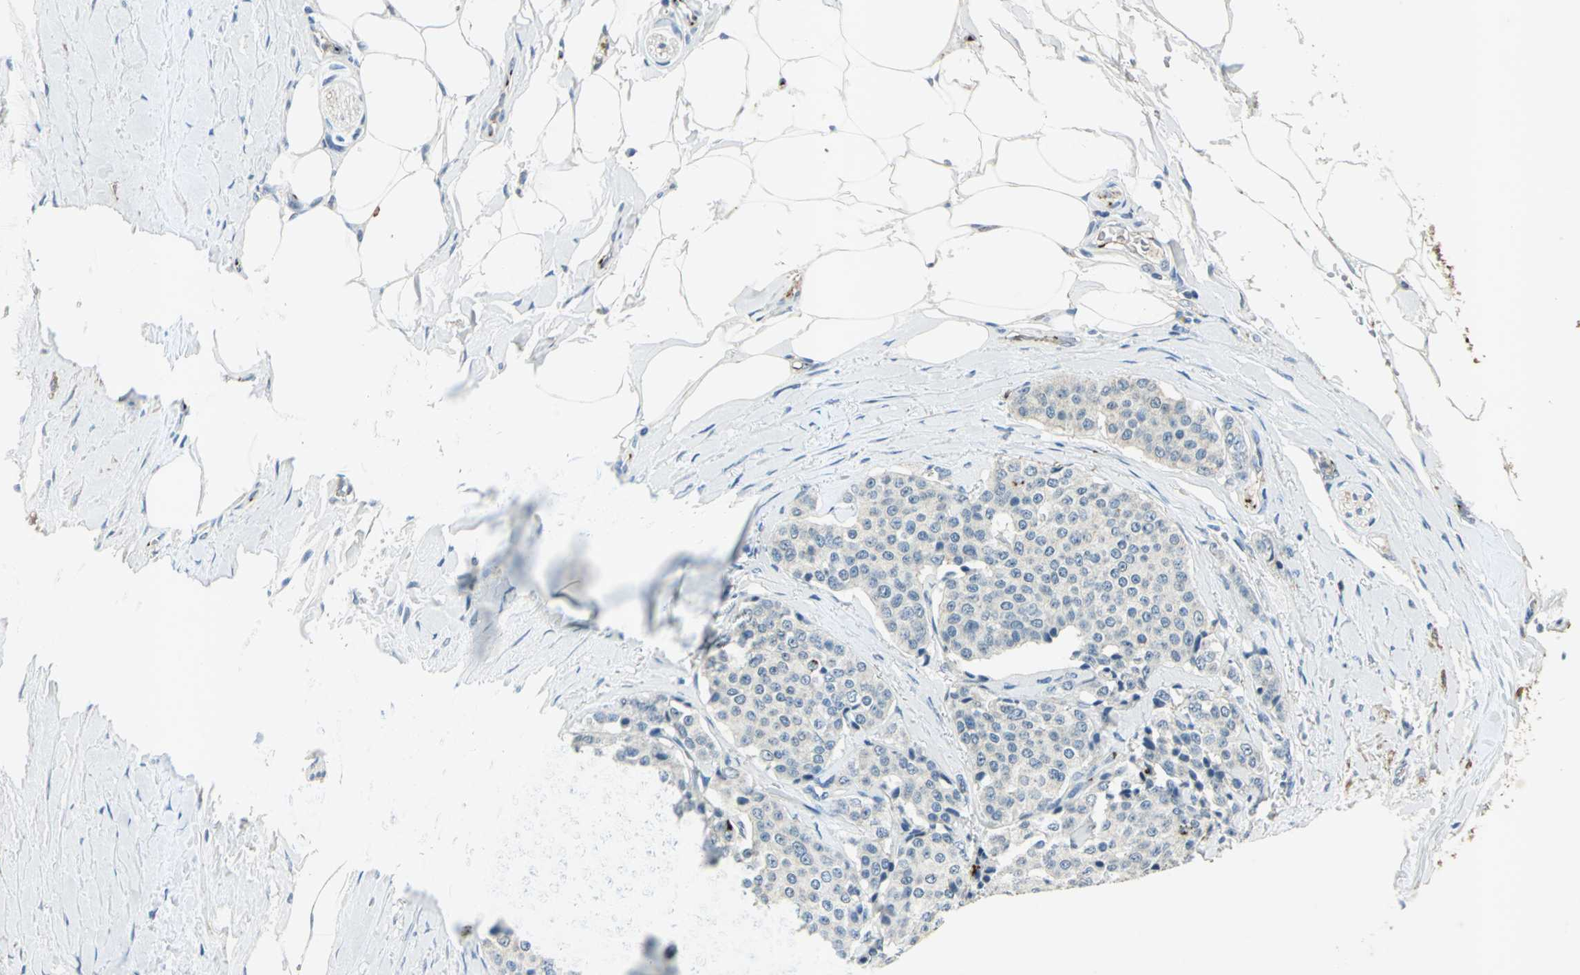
{"staining": {"intensity": "negative", "quantity": "none", "location": "none"}, "tissue": "carcinoid", "cell_type": "Tumor cells", "image_type": "cancer", "snomed": [{"axis": "morphology", "description": "Carcinoid, malignant, NOS"}, {"axis": "topography", "description": "Colon"}], "caption": "This is an IHC photomicrograph of human malignant carcinoid. There is no expression in tumor cells.", "gene": "CAMK2B", "patient": {"sex": "female", "age": 61}}